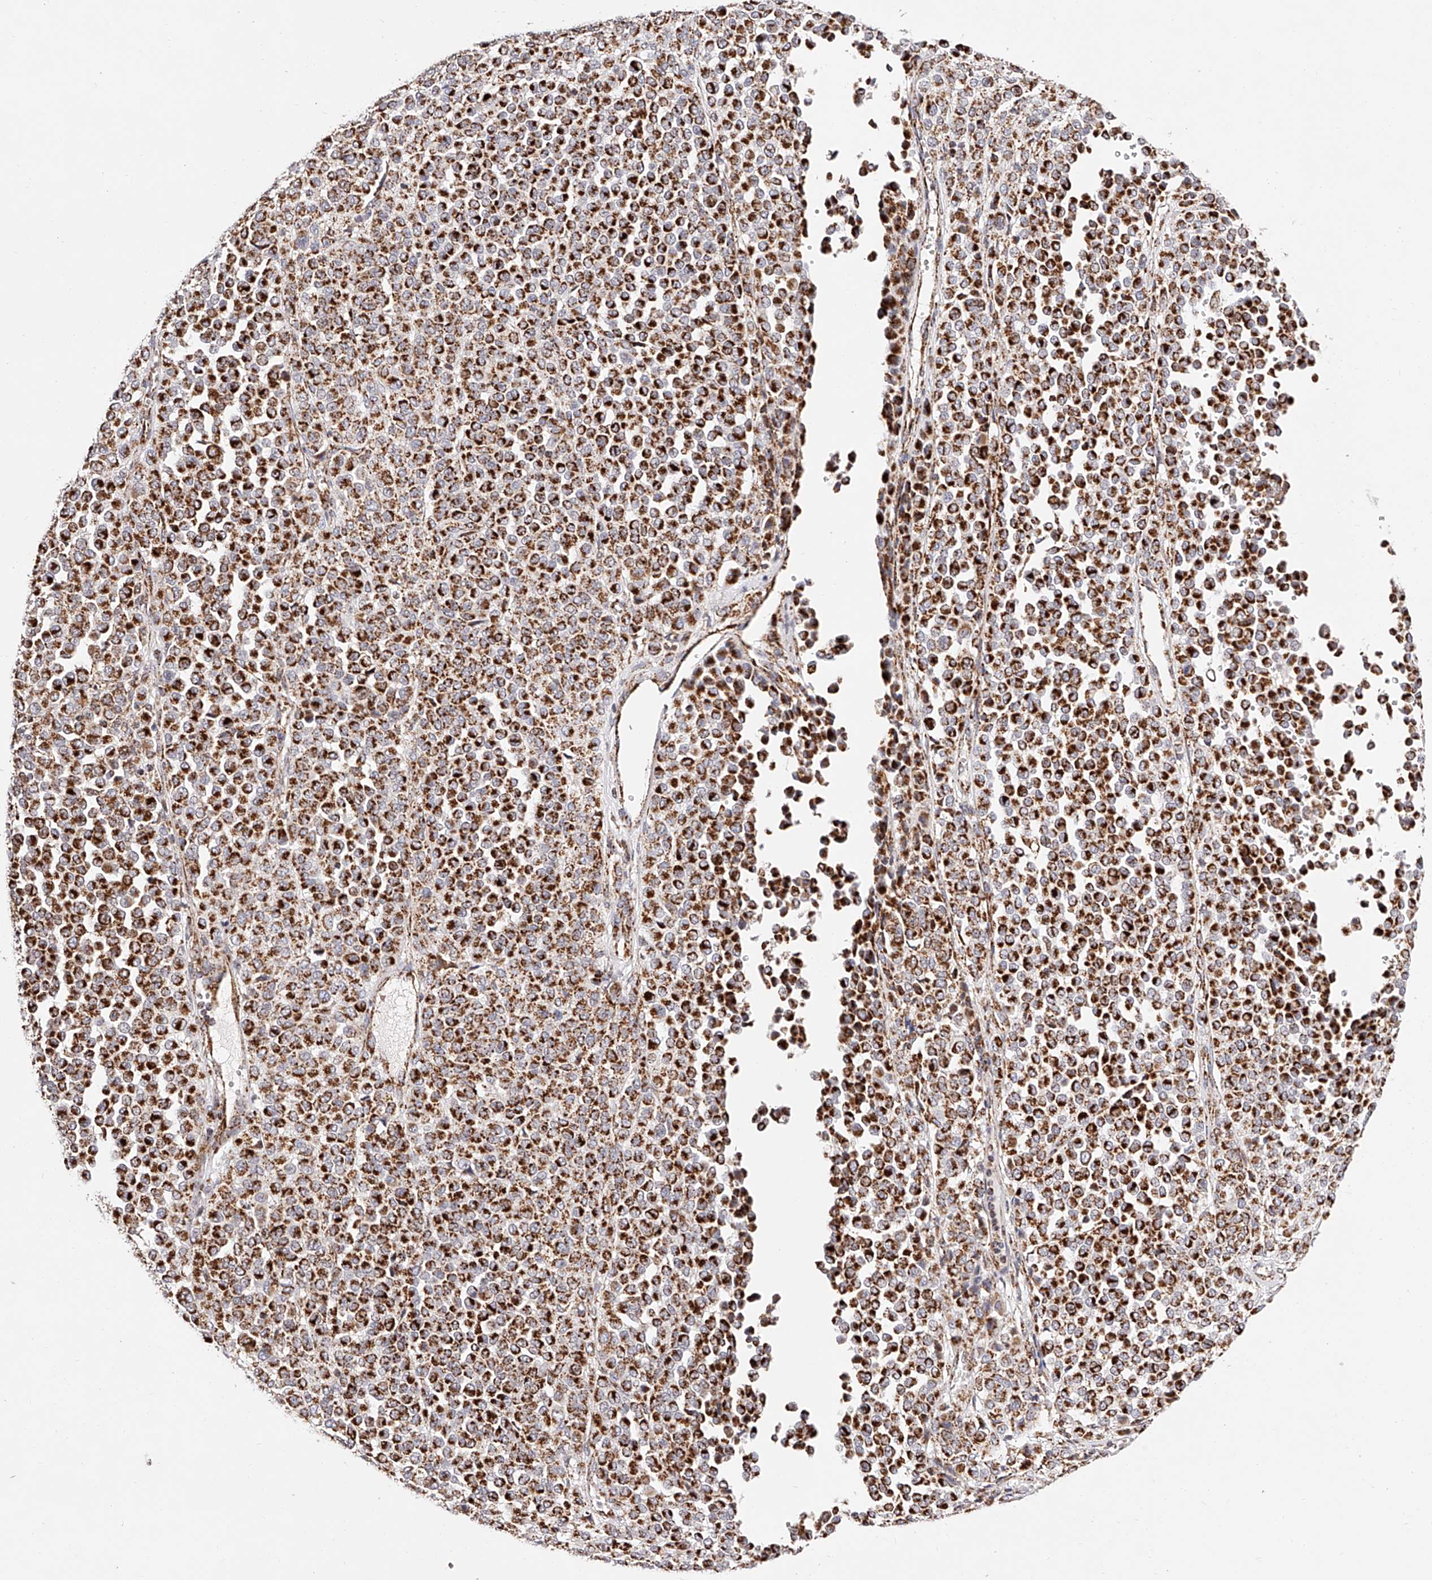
{"staining": {"intensity": "strong", "quantity": ">75%", "location": "cytoplasmic/membranous"}, "tissue": "melanoma", "cell_type": "Tumor cells", "image_type": "cancer", "snomed": [{"axis": "morphology", "description": "Malignant melanoma, Metastatic site"}, {"axis": "topography", "description": "Pancreas"}], "caption": "IHC (DAB) staining of malignant melanoma (metastatic site) displays strong cytoplasmic/membranous protein expression in about >75% of tumor cells.", "gene": "NDUFV3", "patient": {"sex": "female", "age": 30}}